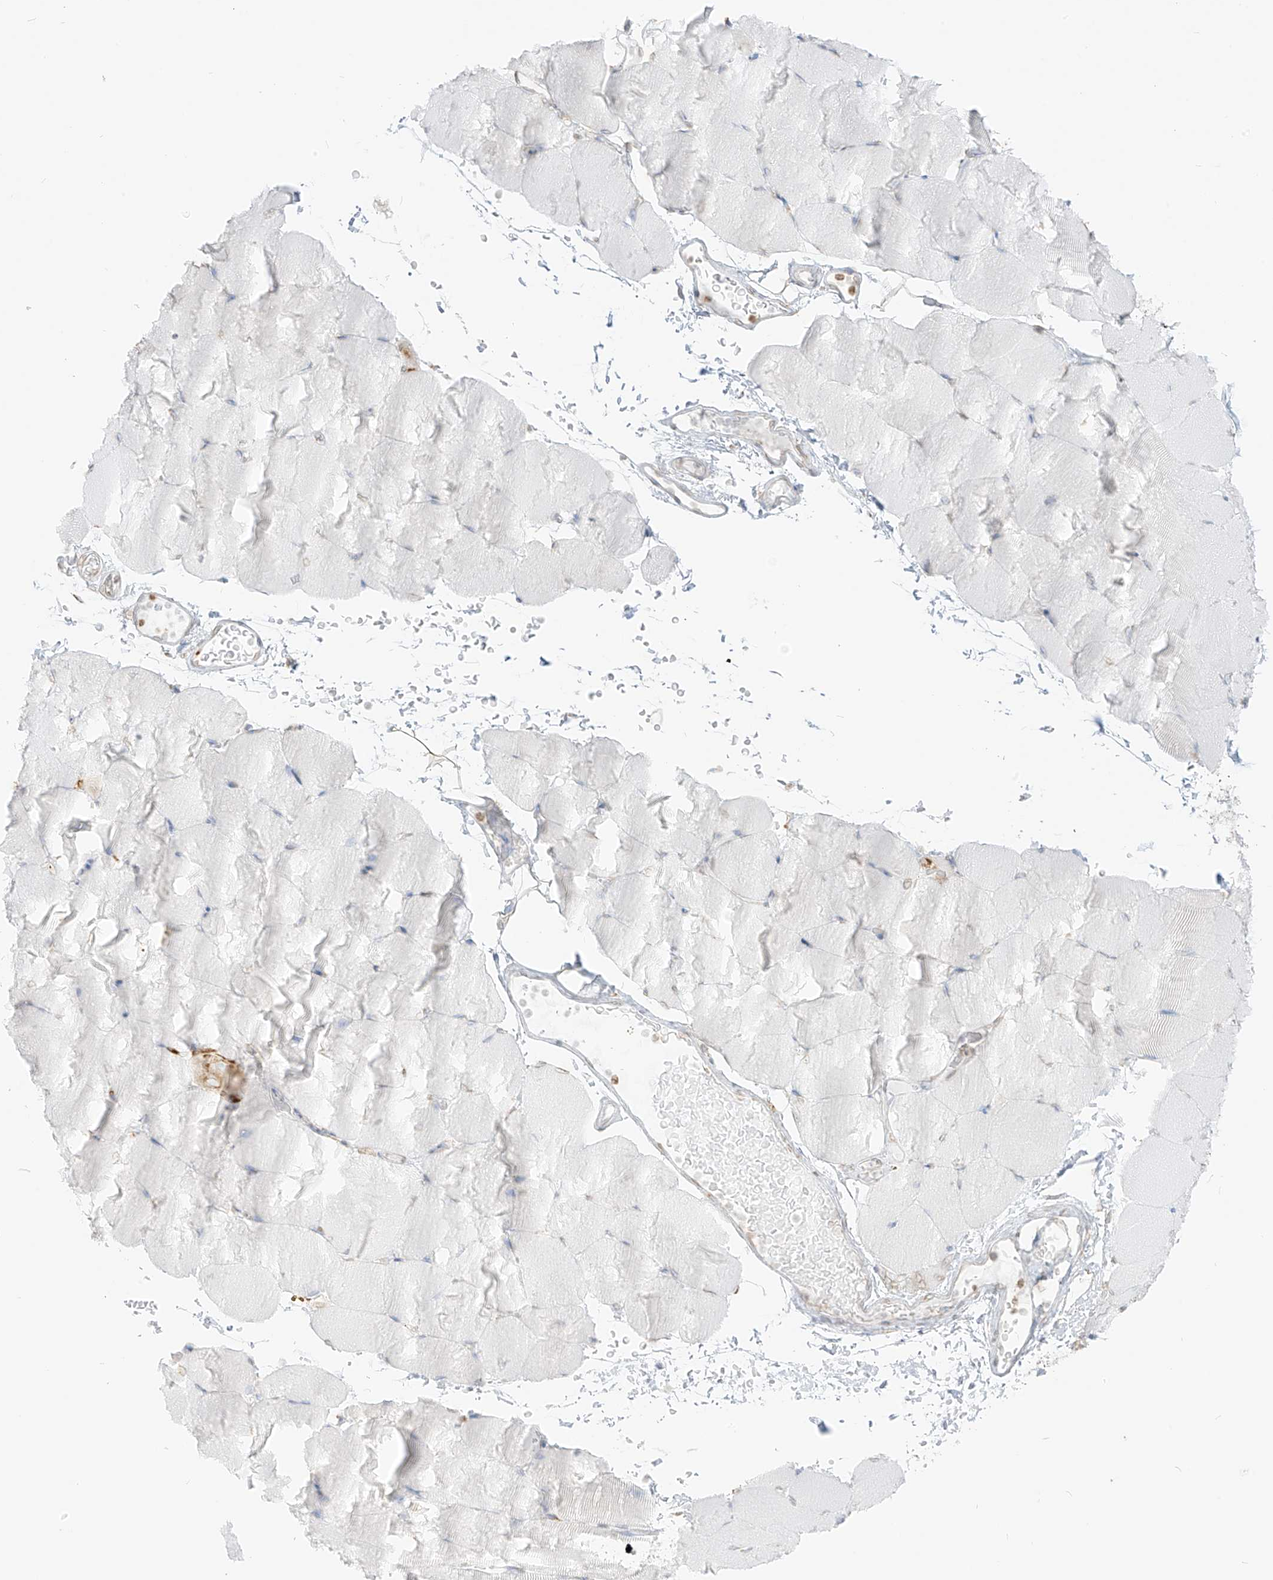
{"staining": {"intensity": "negative", "quantity": "none", "location": "none"}, "tissue": "skeletal muscle", "cell_type": "Myocytes", "image_type": "normal", "snomed": [{"axis": "morphology", "description": "Normal tissue, NOS"}, {"axis": "topography", "description": "Skeletal muscle"}, {"axis": "topography", "description": "Parathyroid gland"}], "caption": "Immunohistochemistry micrograph of benign skeletal muscle stained for a protein (brown), which demonstrates no staining in myocytes. (DAB IHC, high magnification).", "gene": "LRRC59", "patient": {"sex": "female", "age": 37}}